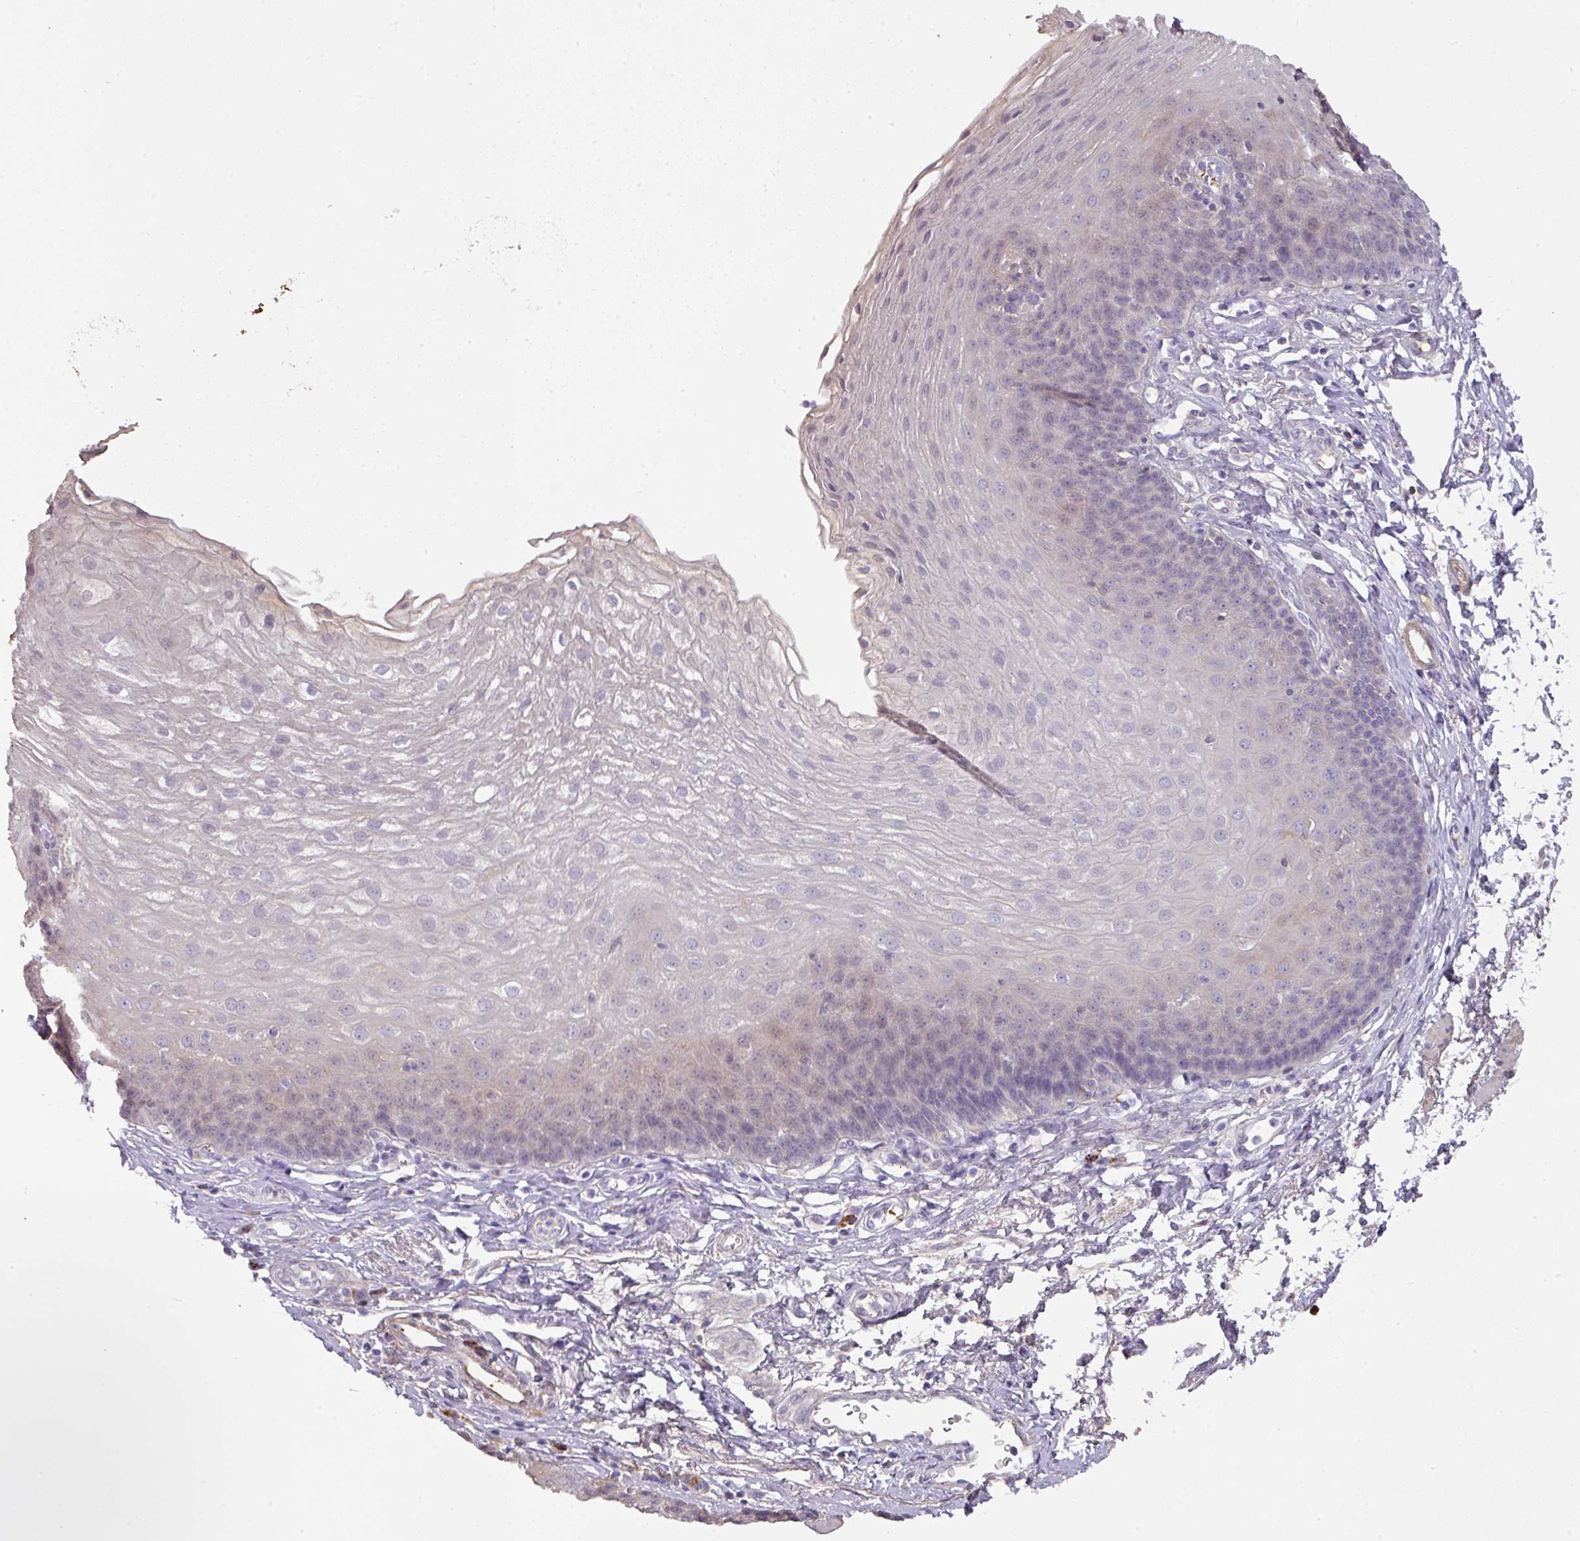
{"staining": {"intensity": "weak", "quantity": "<25%", "location": "cytoplasmic/membranous"}, "tissue": "esophagus", "cell_type": "Squamous epithelial cells", "image_type": "normal", "snomed": [{"axis": "morphology", "description": "Normal tissue, NOS"}, {"axis": "topography", "description": "Esophagus"}], "caption": "High magnification brightfield microscopy of benign esophagus stained with DAB (brown) and counterstained with hematoxylin (blue): squamous epithelial cells show no significant positivity. (Stains: DAB immunohistochemistry (IHC) with hematoxylin counter stain, Microscopy: brightfield microscopy at high magnification).", "gene": "CCZ1B", "patient": {"sex": "female", "age": 81}}